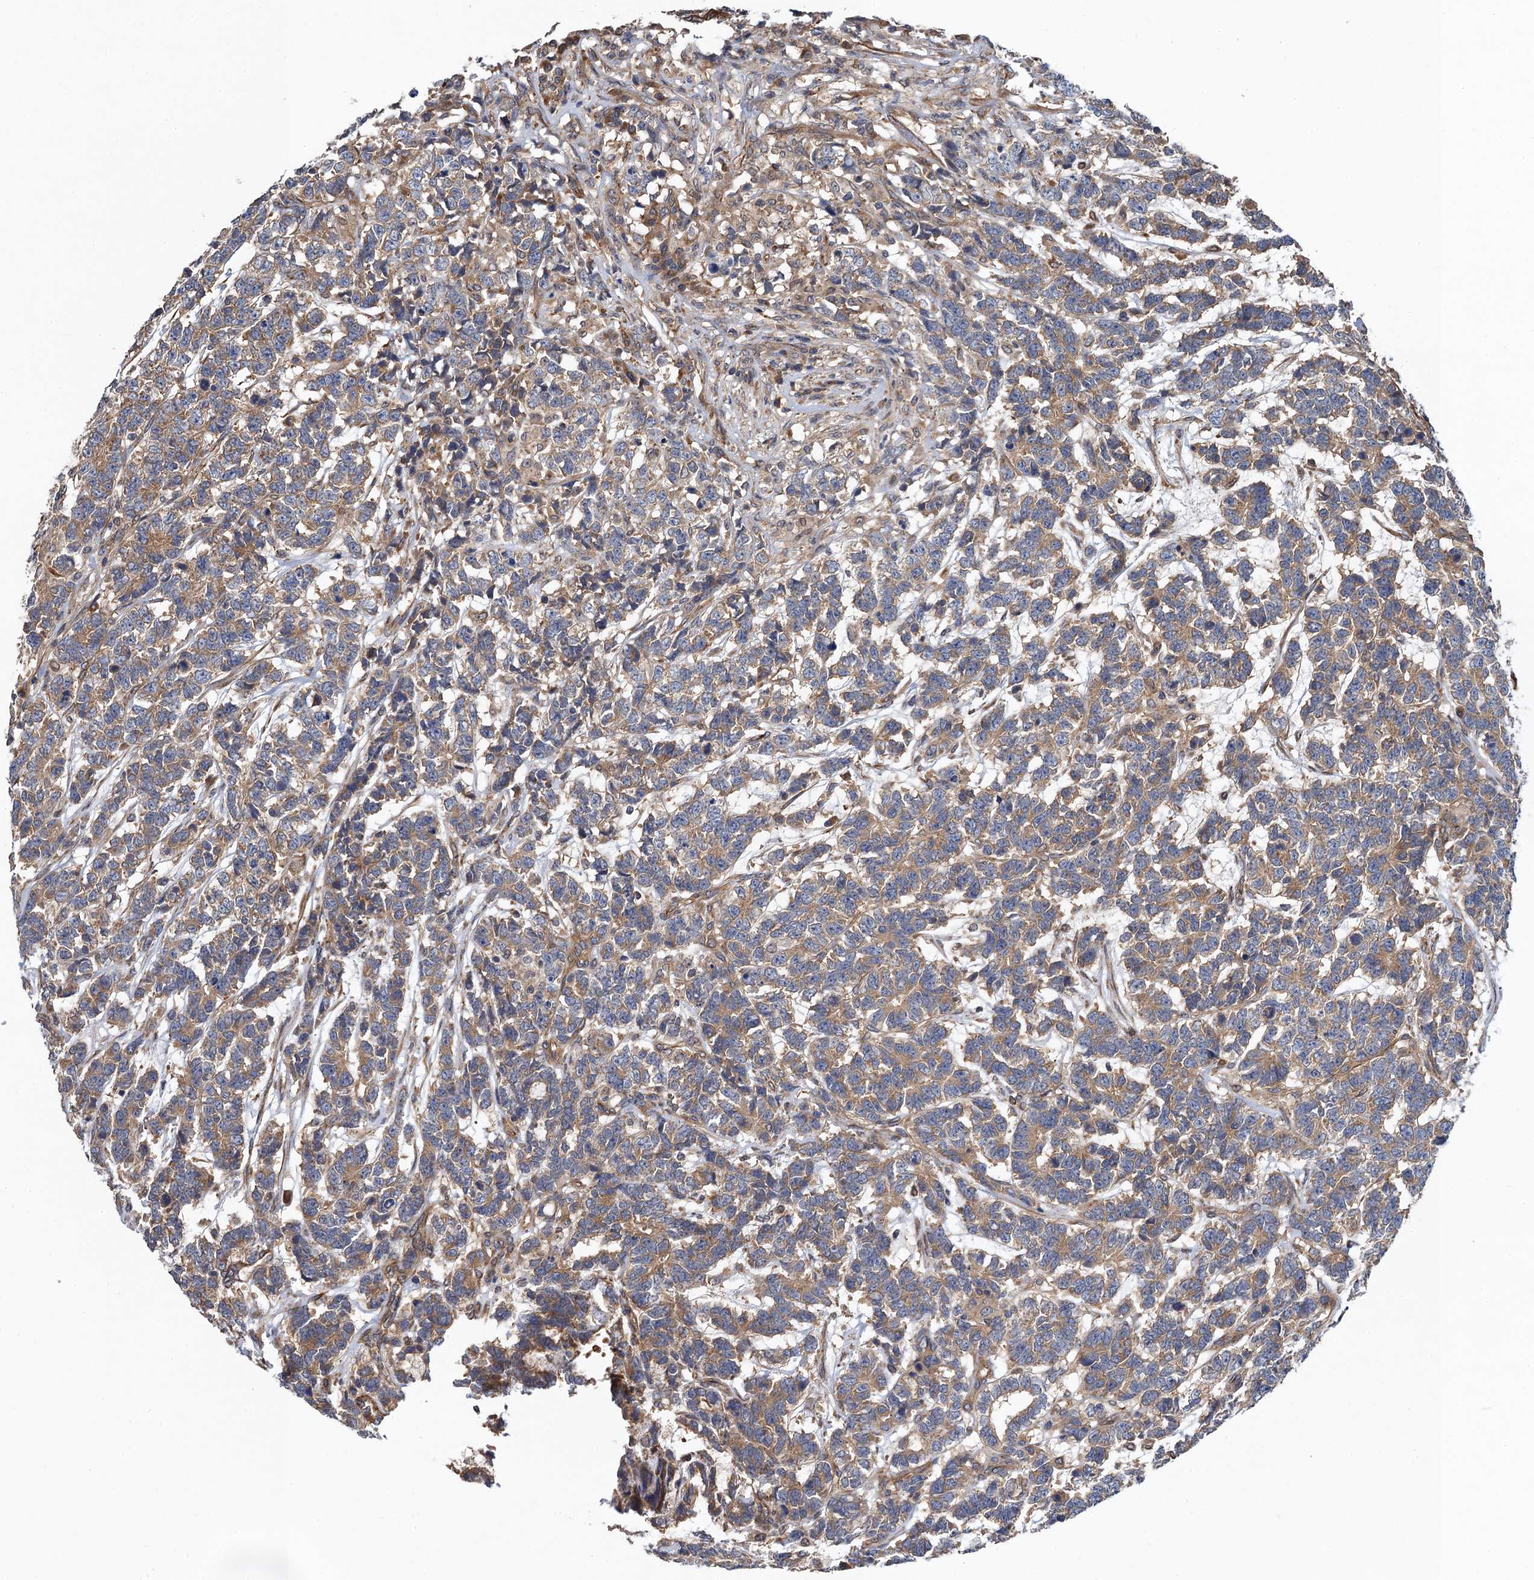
{"staining": {"intensity": "moderate", "quantity": ">75%", "location": "cytoplasmic/membranous"}, "tissue": "testis cancer", "cell_type": "Tumor cells", "image_type": "cancer", "snomed": [{"axis": "morphology", "description": "Carcinoma, Embryonal, NOS"}, {"axis": "topography", "description": "Testis"}], "caption": "Embryonal carcinoma (testis) stained with a brown dye demonstrates moderate cytoplasmic/membranous positive positivity in approximately >75% of tumor cells.", "gene": "PJA2", "patient": {"sex": "male", "age": 26}}